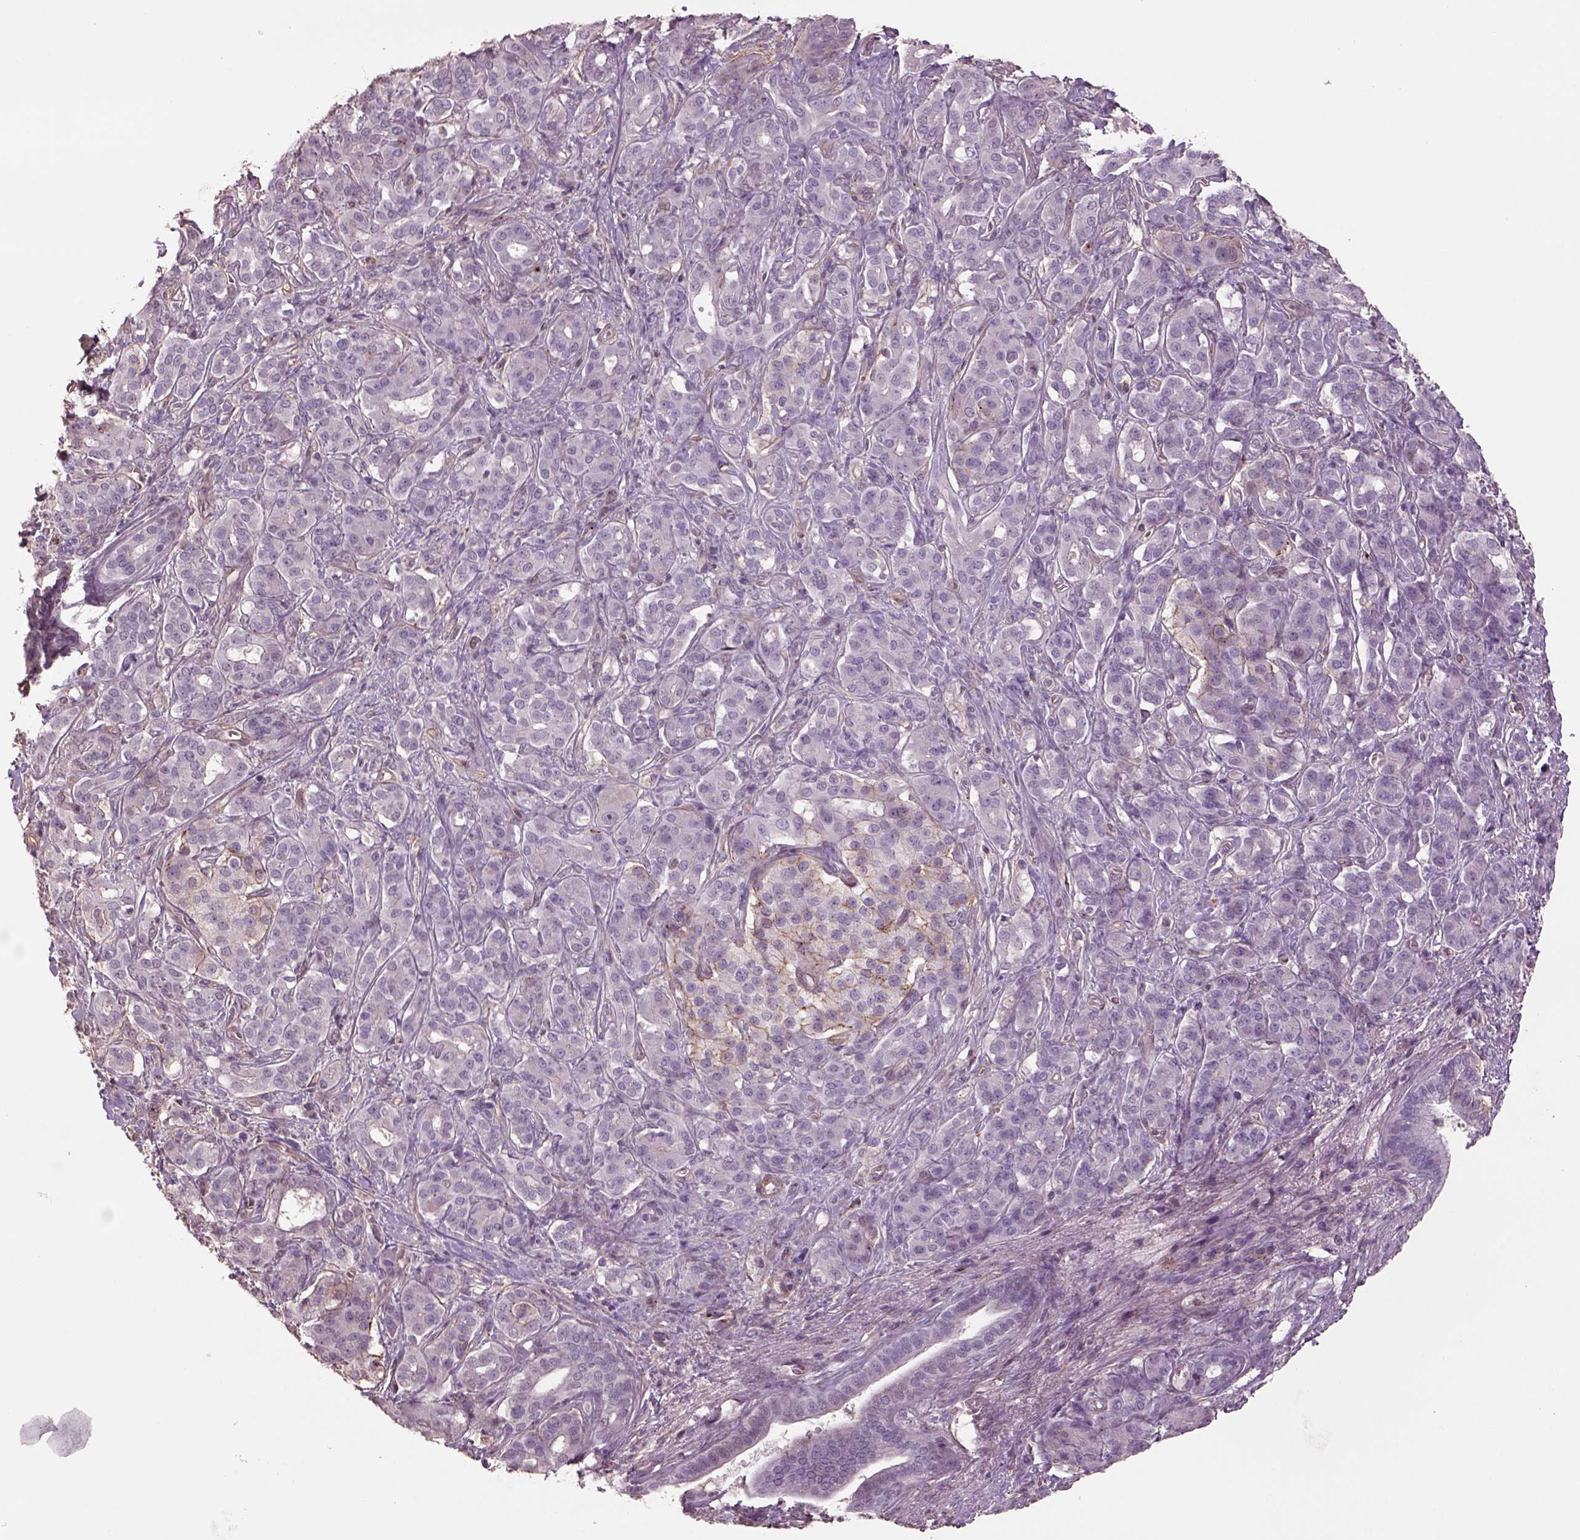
{"staining": {"intensity": "negative", "quantity": "none", "location": "none"}, "tissue": "pancreatic cancer", "cell_type": "Tumor cells", "image_type": "cancer", "snomed": [{"axis": "morphology", "description": "Normal tissue, NOS"}, {"axis": "morphology", "description": "Inflammation, NOS"}, {"axis": "morphology", "description": "Adenocarcinoma, NOS"}, {"axis": "topography", "description": "Pancreas"}], "caption": "A histopathology image of pancreatic adenocarcinoma stained for a protein shows no brown staining in tumor cells.", "gene": "LIN7A", "patient": {"sex": "male", "age": 57}}